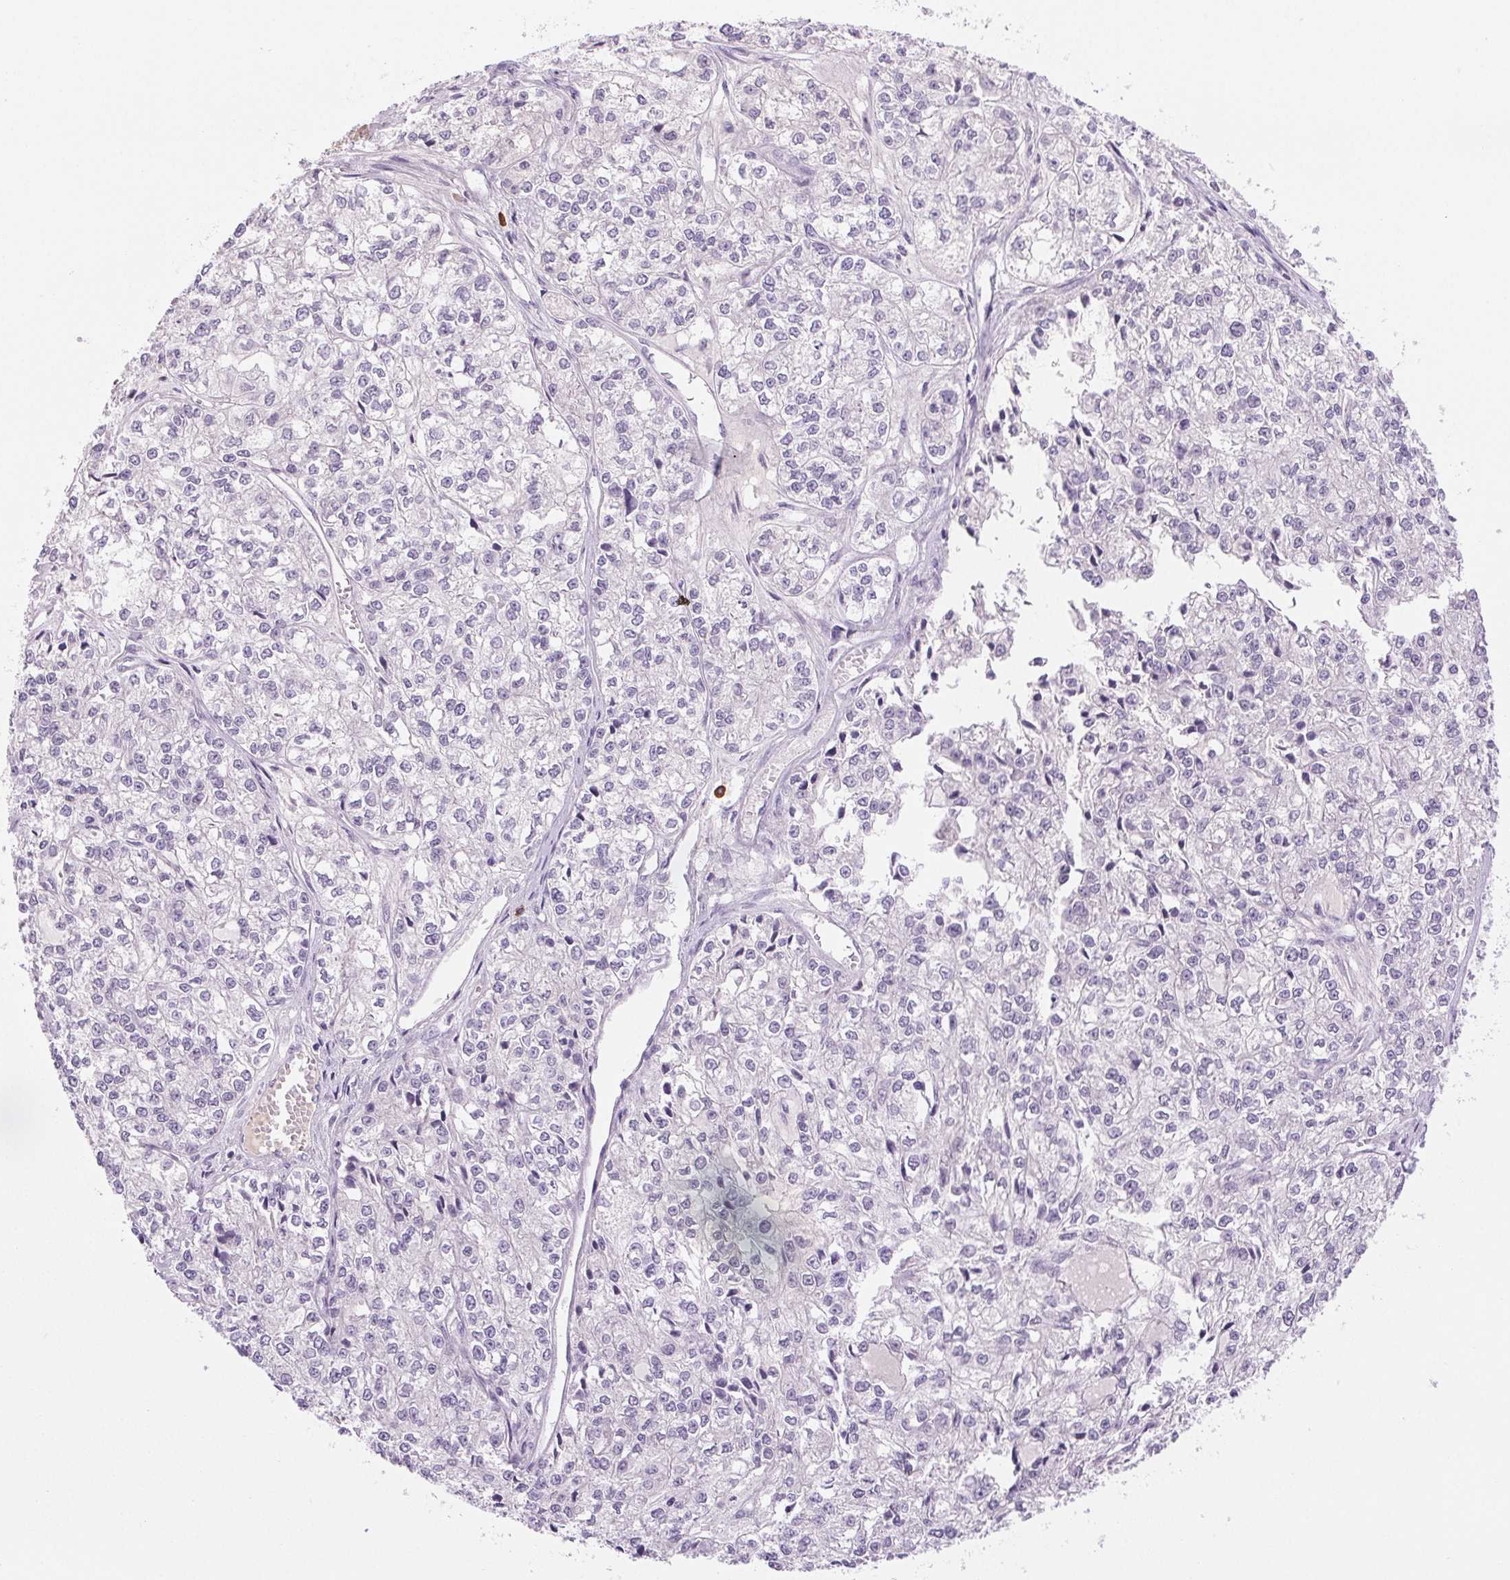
{"staining": {"intensity": "weak", "quantity": "<25%", "location": "cytoplasmic/membranous"}, "tissue": "ovarian cancer", "cell_type": "Tumor cells", "image_type": "cancer", "snomed": [{"axis": "morphology", "description": "Carcinoma, endometroid"}, {"axis": "topography", "description": "Ovary"}], "caption": "High power microscopy image of an immunohistochemistry micrograph of ovarian cancer (endometroid carcinoma), revealing no significant expression in tumor cells.", "gene": "IFIT1B", "patient": {"sex": "female", "age": 64}}